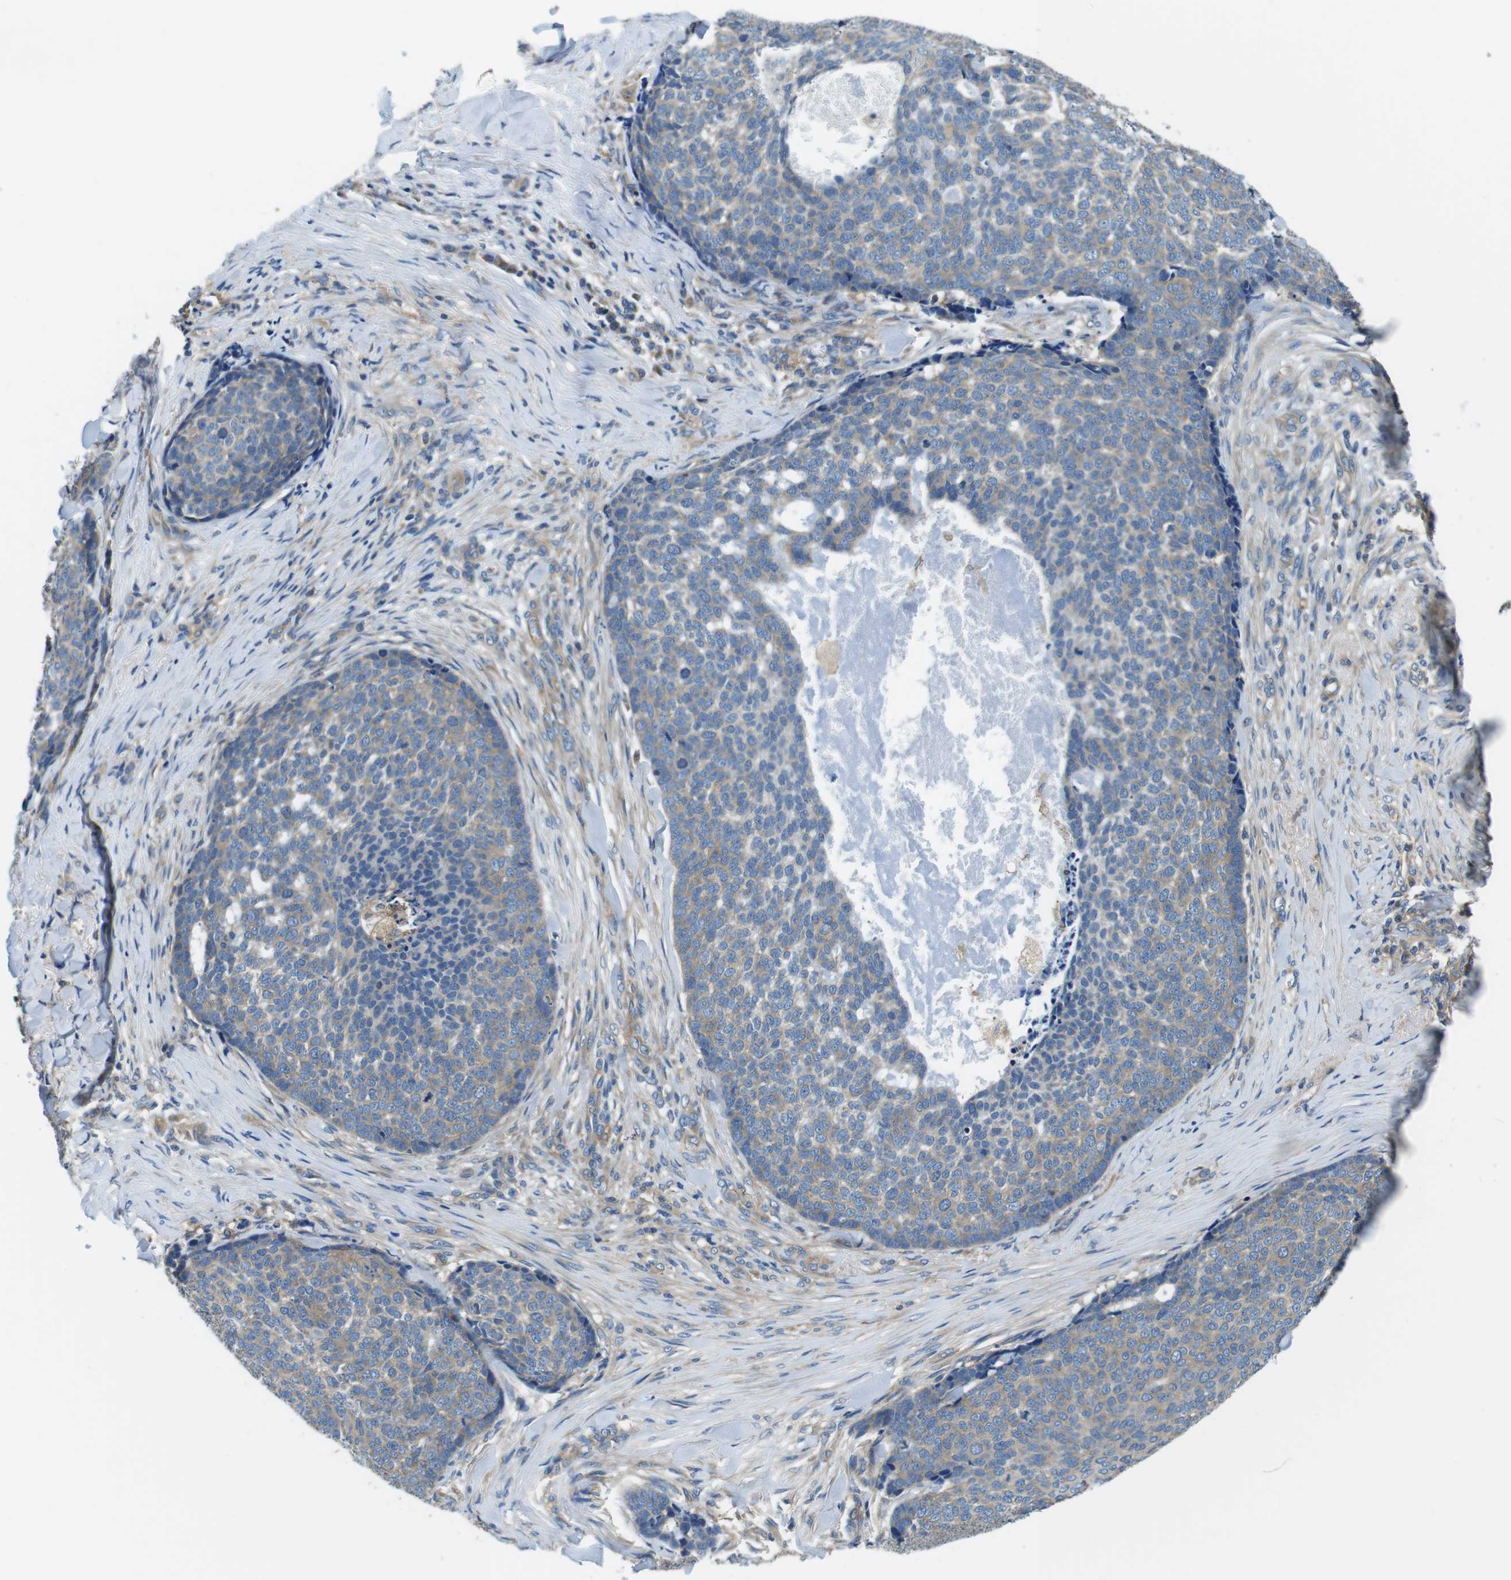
{"staining": {"intensity": "weak", "quantity": "25%-75%", "location": "cytoplasmic/membranous"}, "tissue": "skin cancer", "cell_type": "Tumor cells", "image_type": "cancer", "snomed": [{"axis": "morphology", "description": "Basal cell carcinoma"}, {"axis": "topography", "description": "Skin"}], "caption": "Weak cytoplasmic/membranous expression is appreciated in about 25%-75% of tumor cells in skin cancer.", "gene": "DENND4C", "patient": {"sex": "male", "age": 84}}